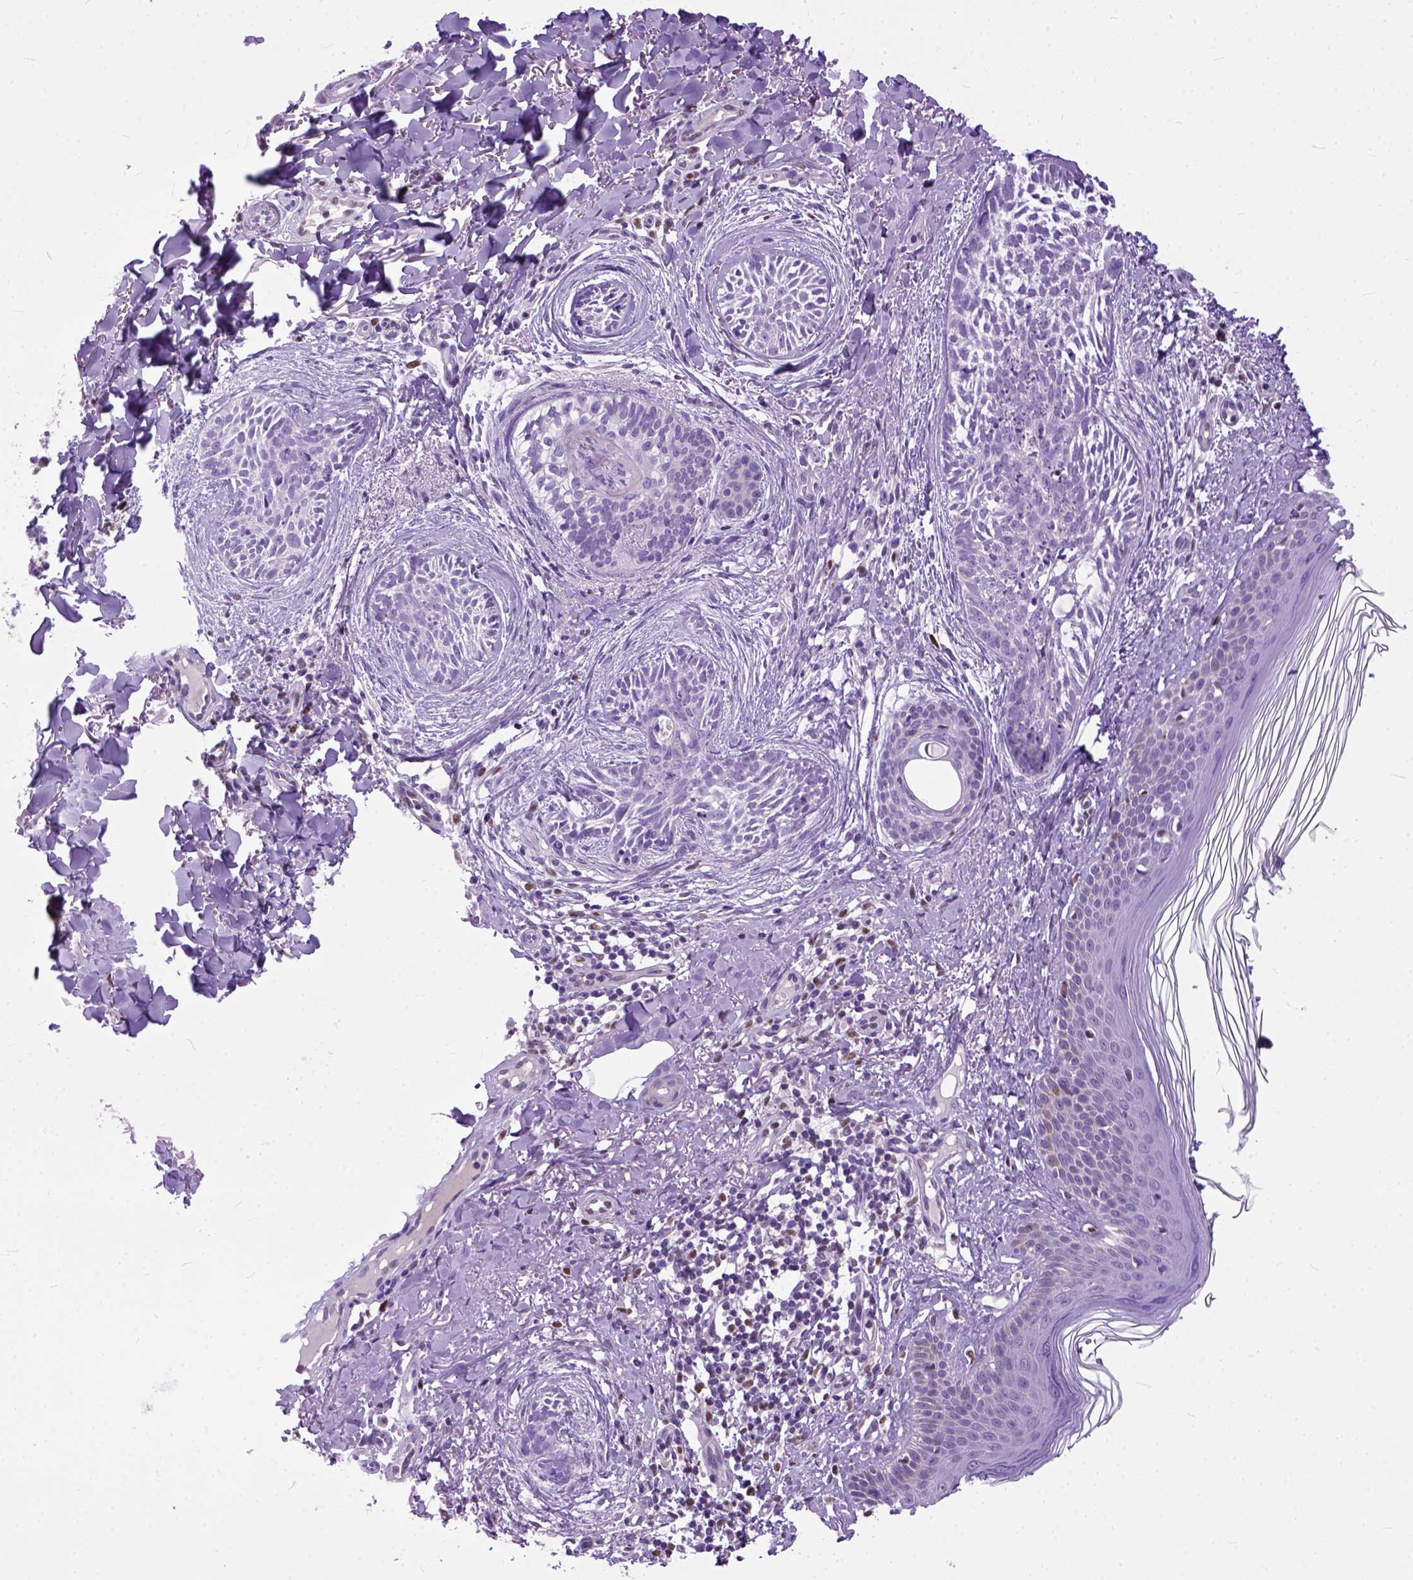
{"staining": {"intensity": "negative", "quantity": "none", "location": "none"}, "tissue": "skin cancer", "cell_type": "Tumor cells", "image_type": "cancer", "snomed": [{"axis": "morphology", "description": "Basal cell carcinoma"}, {"axis": "topography", "description": "Skin"}], "caption": "Immunohistochemistry (IHC) of skin basal cell carcinoma reveals no expression in tumor cells.", "gene": "CRB1", "patient": {"sex": "female", "age": 68}}